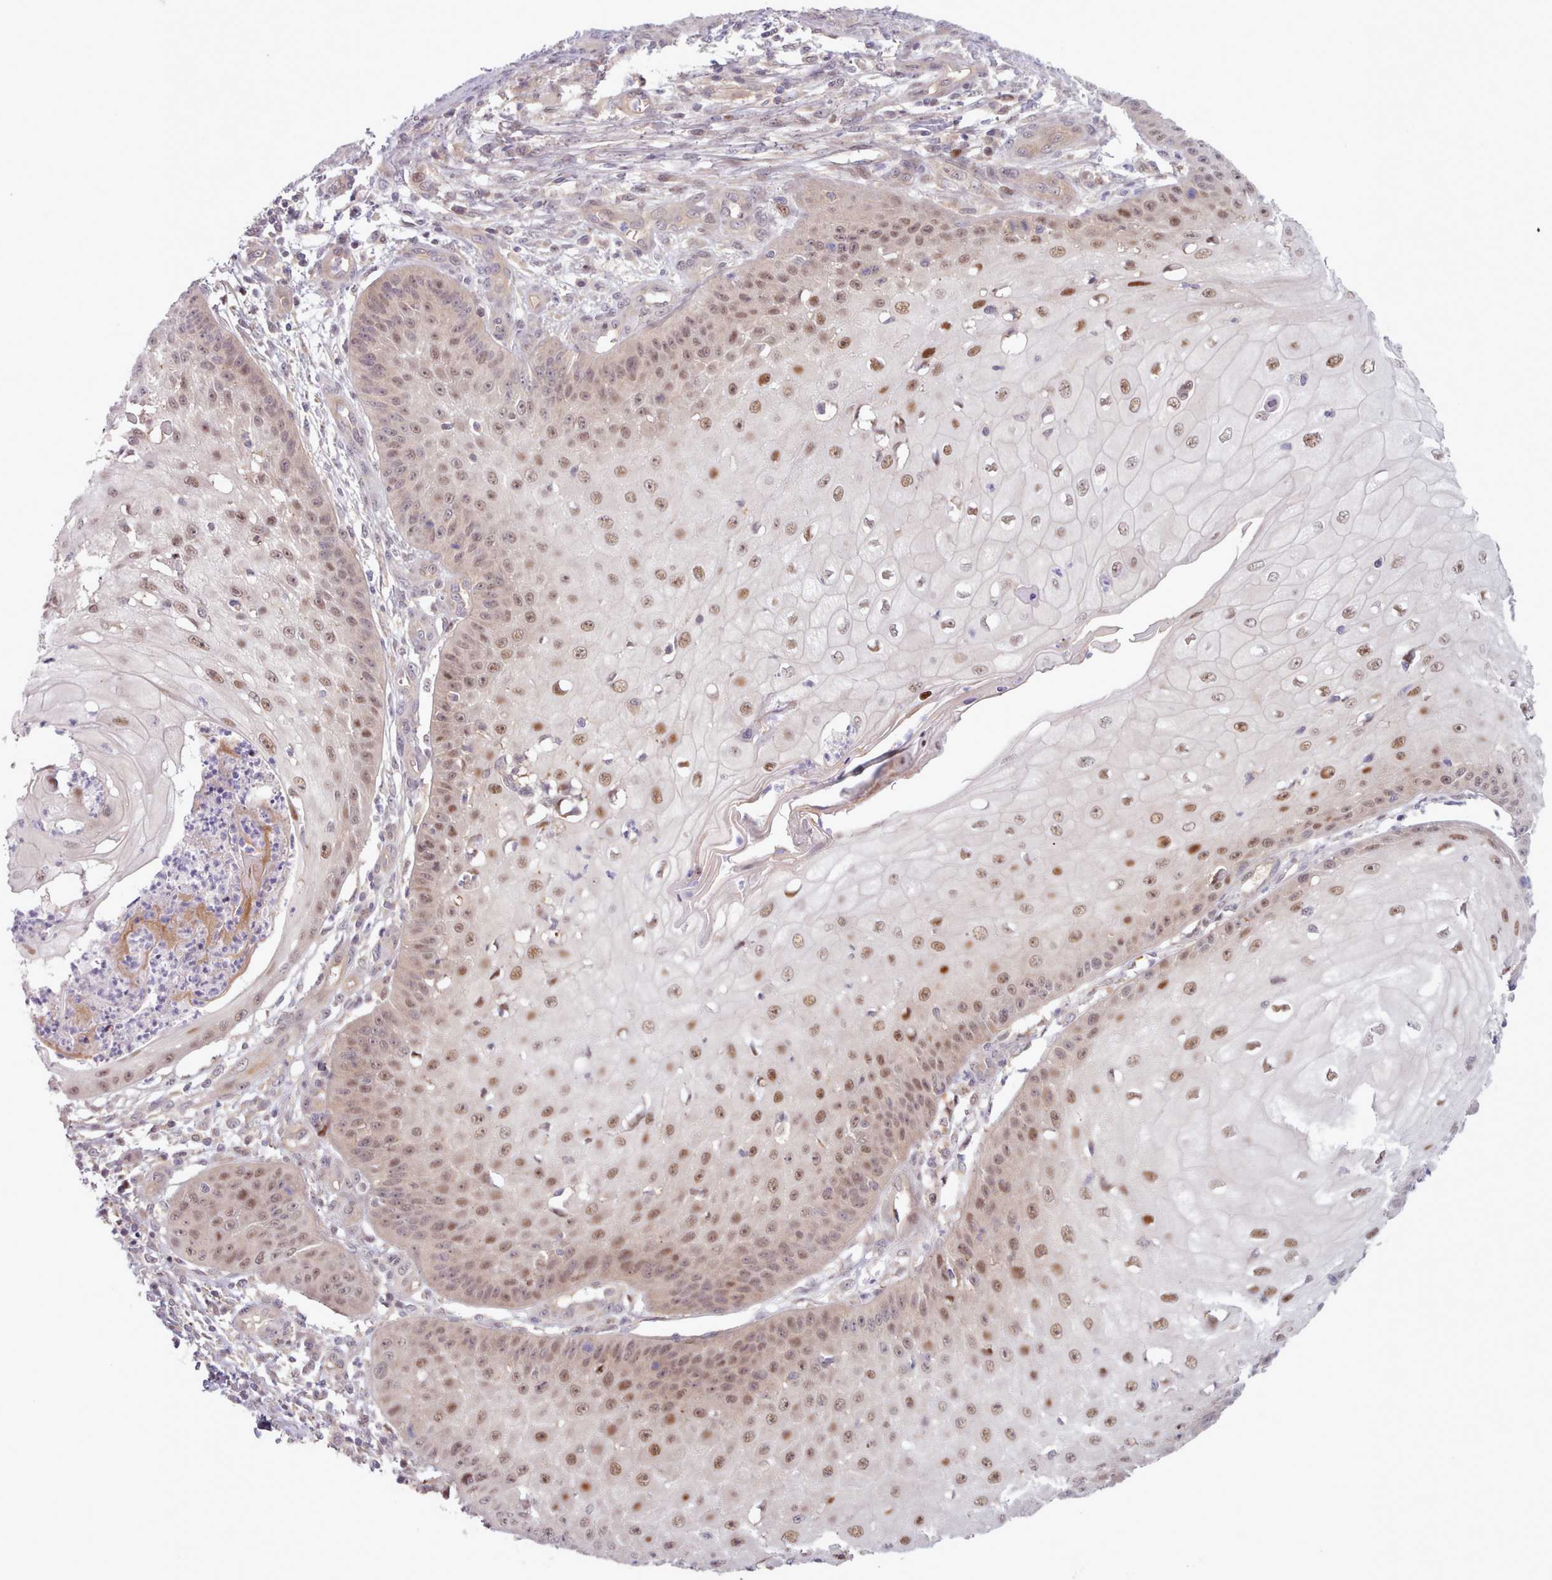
{"staining": {"intensity": "moderate", "quantity": "25%-75%", "location": "nuclear"}, "tissue": "skin cancer", "cell_type": "Tumor cells", "image_type": "cancer", "snomed": [{"axis": "morphology", "description": "Squamous cell carcinoma, NOS"}, {"axis": "topography", "description": "Skin"}], "caption": "Protein expression analysis of human skin squamous cell carcinoma reveals moderate nuclear staining in about 25%-75% of tumor cells.", "gene": "KBTBD7", "patient": {"sex": "male", "age": 70}}